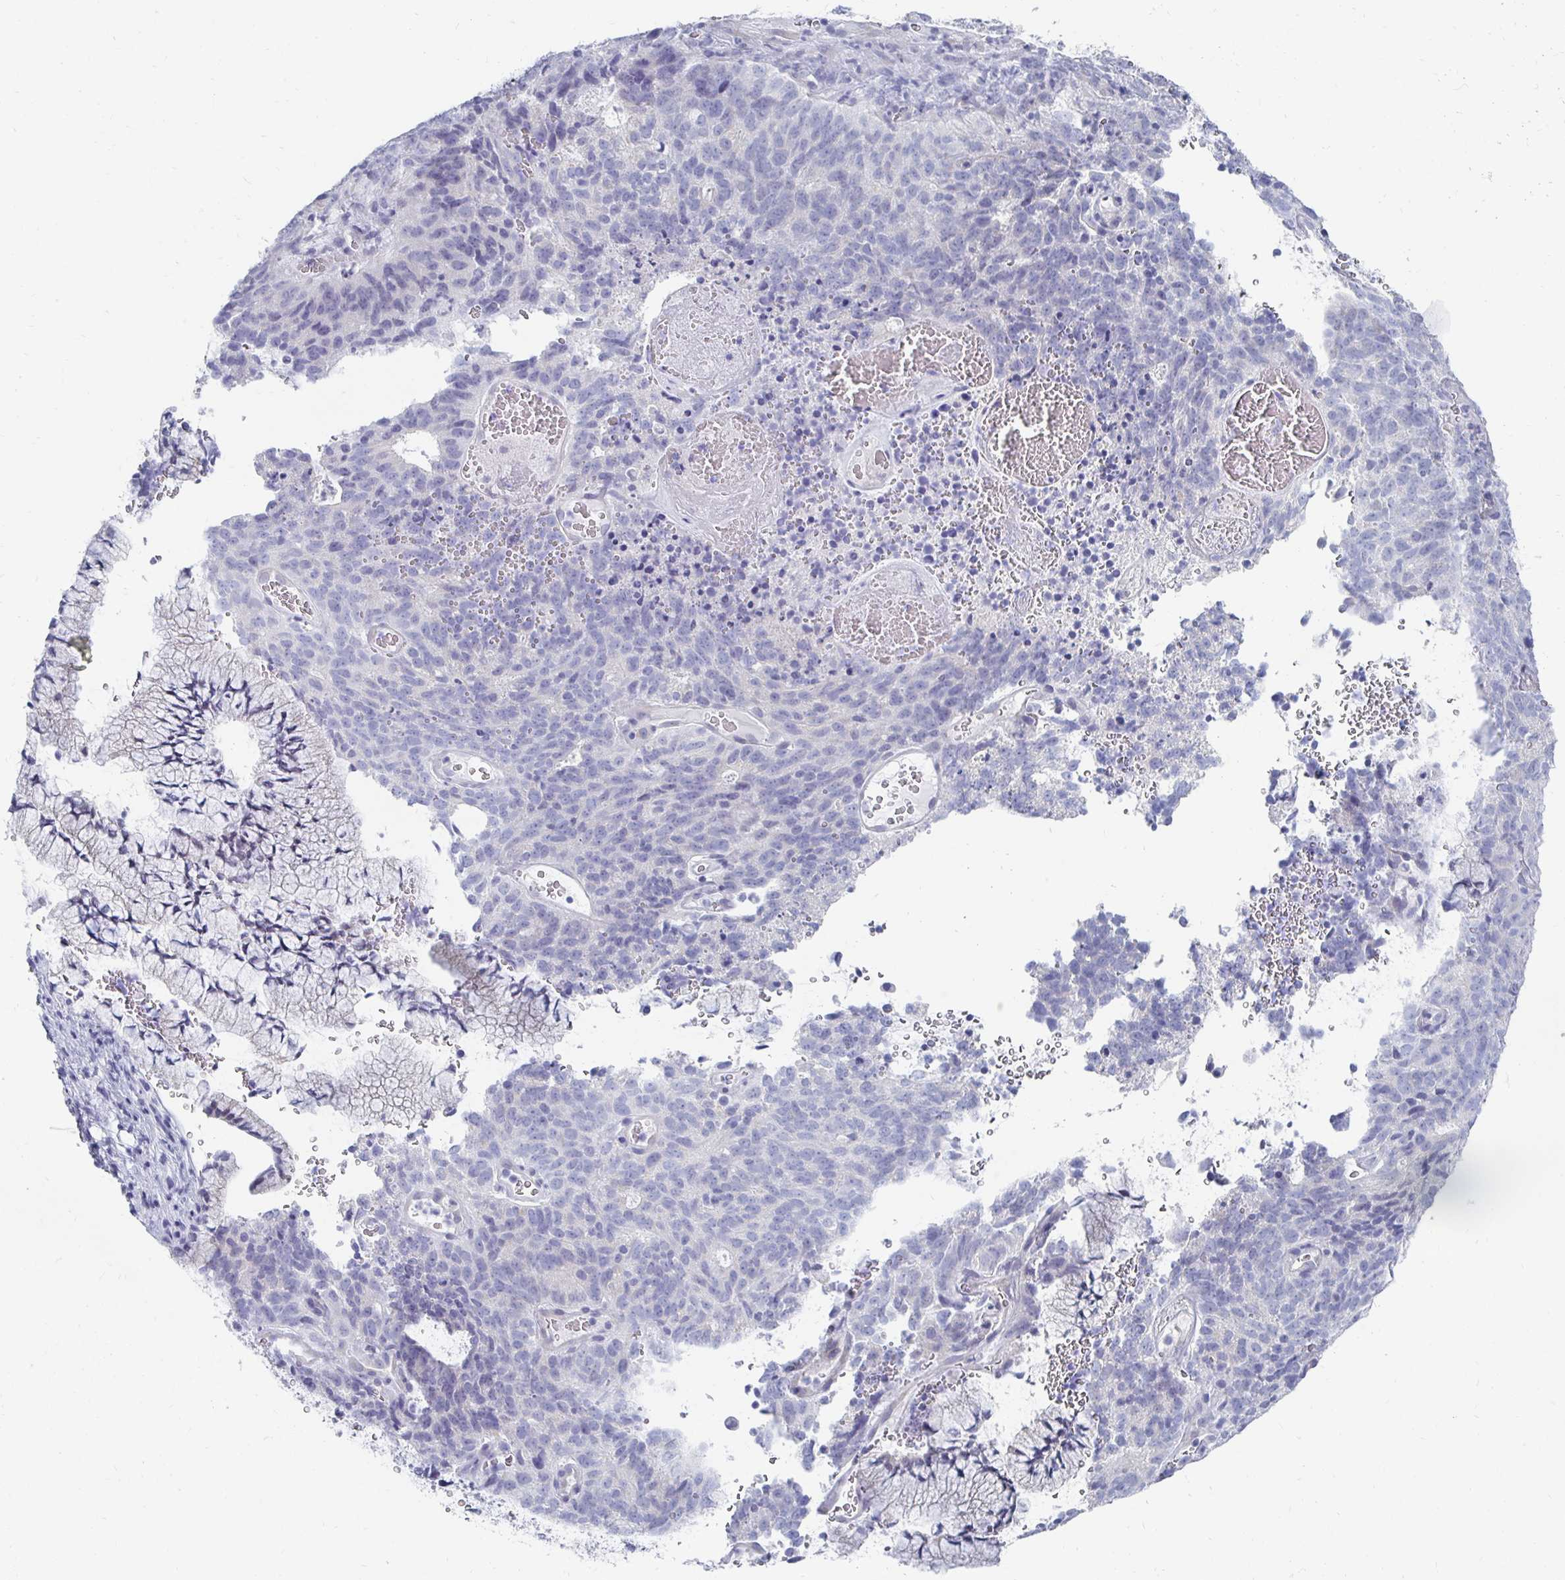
{"staining": {"intensity": "negative", "quantity": "none", "location": "none"}, "tissue": "cervical cancer", "cell_type": "Tumor cells", "image_type": "cancer", "snomed": [{"axis": "morphology", "description": "Adenocarcinoma, NOS"}, {"axis": "topography", "description": "Cervix"}], "caption": "Adenocarcinoma (cervical) was stained to show a protein in brown. There is no significant positivity in tumor cells.", "gene": "SYCP3", "patient": {"sex": "female", "age": 38}}